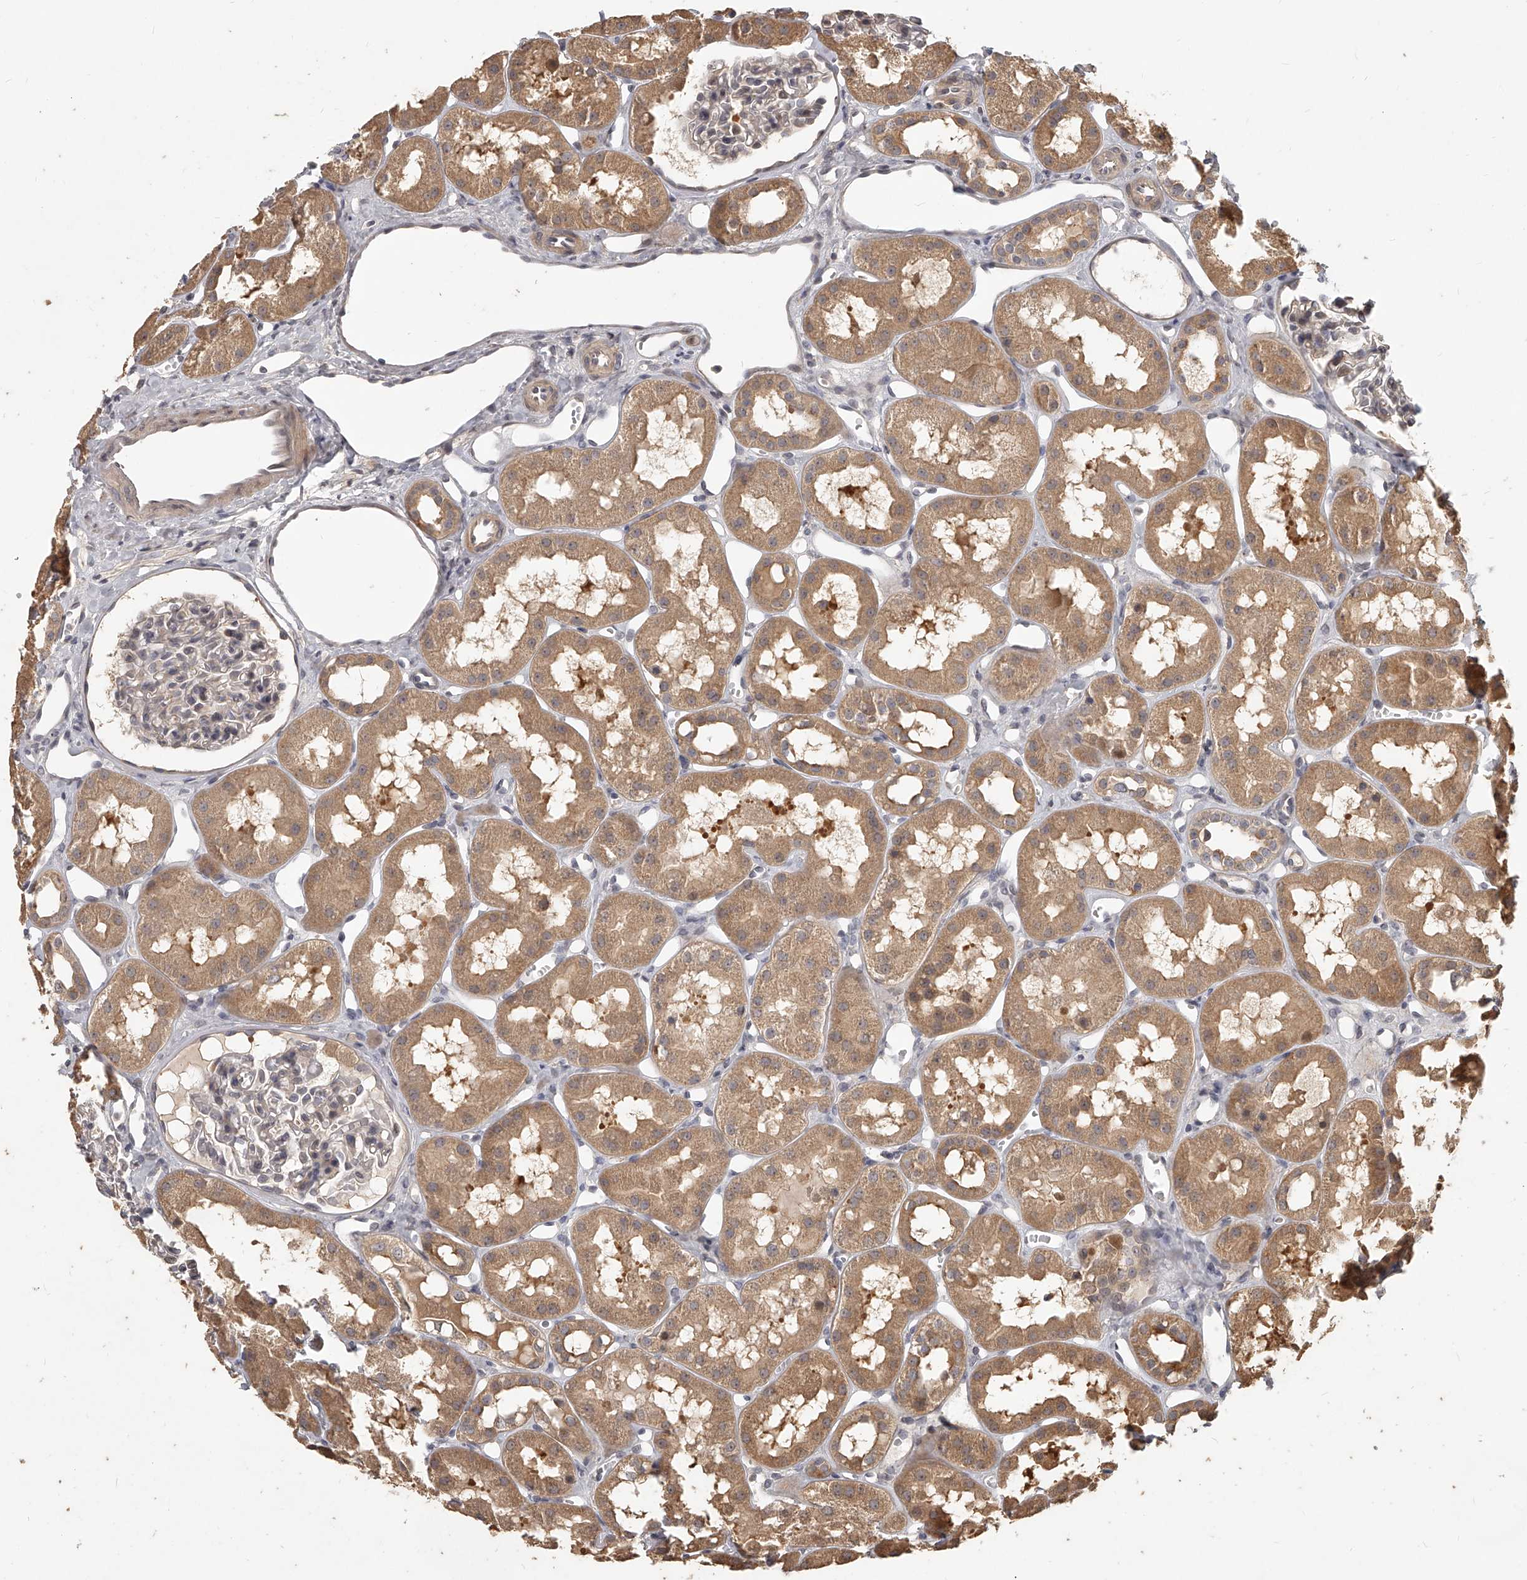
{"staining": {"intensity": "weak", "quantity": "<25%", "location": "cytoplasmic/membranous"}, "tissue": "kidney", "cell_type": "Cells in glomeruli", "image_type": "normal", "snomed": [{"axis": "morphology", "description": "Normal tissue, NOS"}, {"axis": "topography", "description": "Kidney"}], "caption": "IHC image of unremarkable kidney: kidney stained with DAB shows no significant protein expression in cells in glomeruli.", "gene": "SLC37A1", "patient": {"sex": "male", "age": 16}}